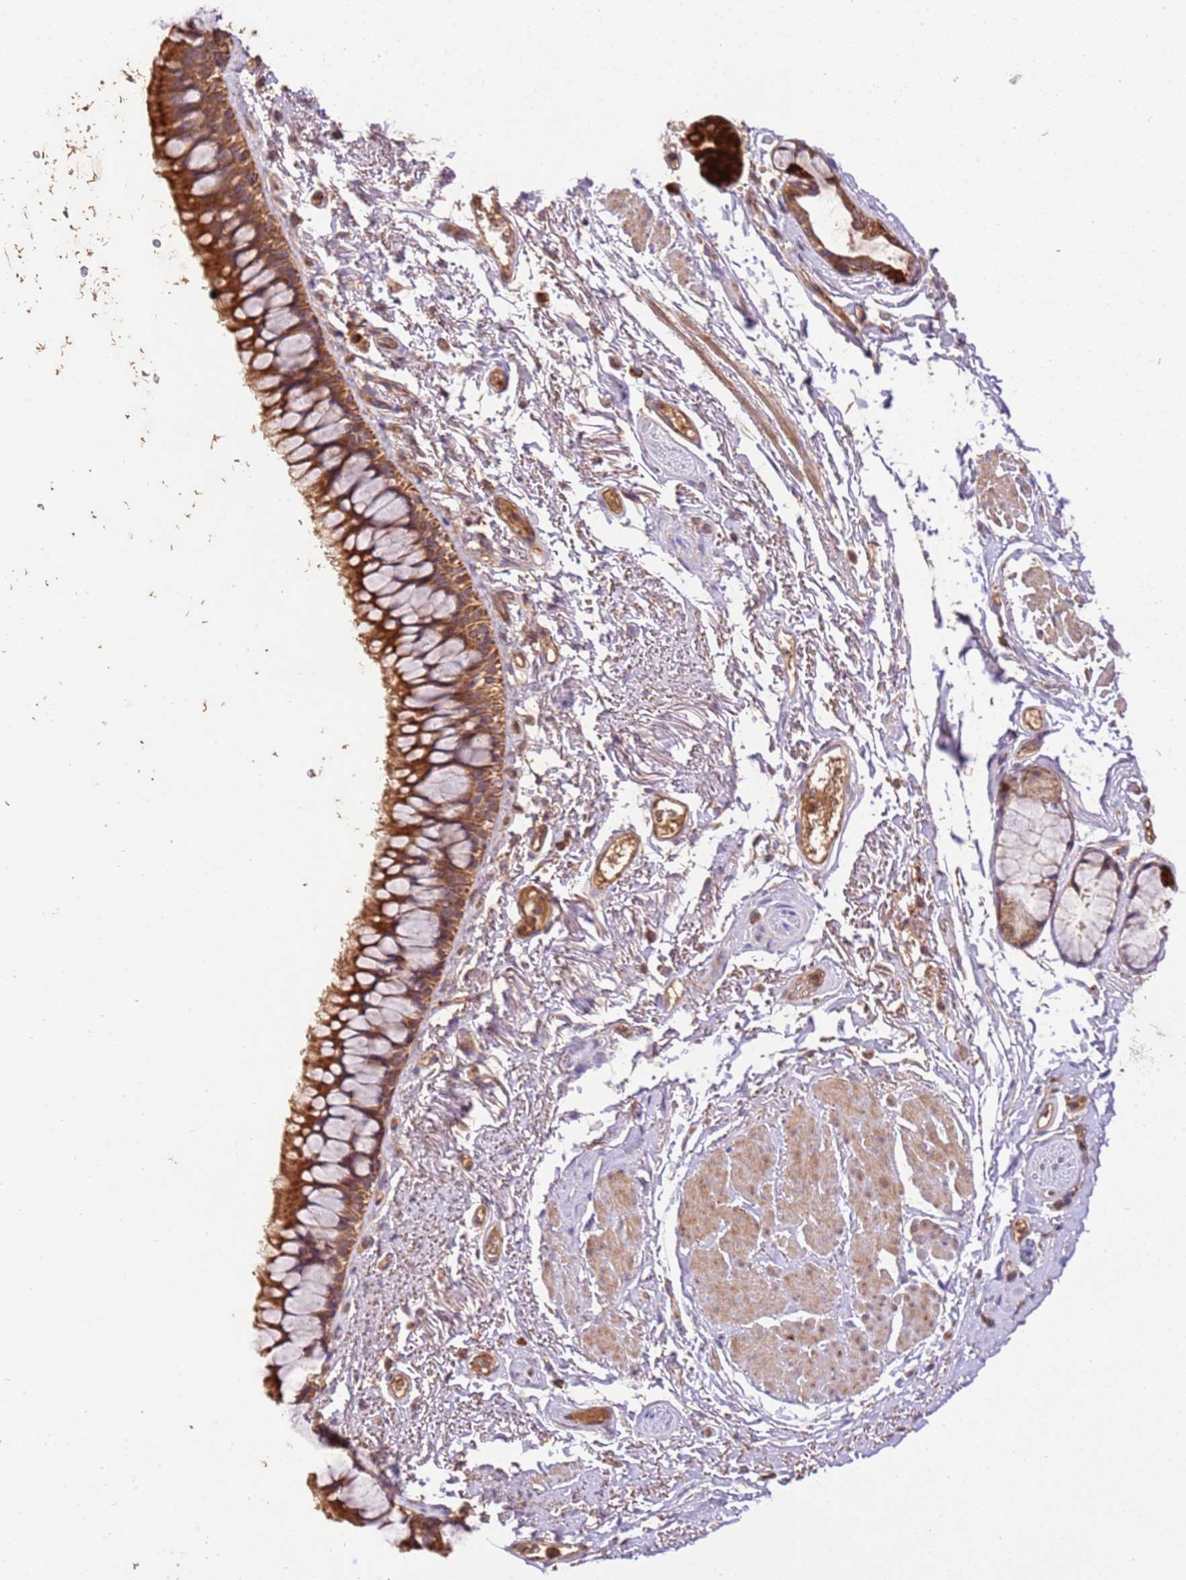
{"staining": {"intensity": "strong", "quantity": ">75%", "location": "cytoplasmic/membranous"}, "tissue": "bronchus", "cell_type": "Respiratory epithelial cells", "image_type": "normal", "snomed": [{"axis": "morphology", "description": "Normal tissue, NOS"}, {"axis": "topography", "description": "Cartilage tissue"}, {"axis": "topography", "description": "Bronchus"}], "caption": "IHC image of unremarkable bronchus stained for a protein (brown), which displays high levels of strong cytoplasmic/membranous staining in about >75% of respiratory epithelial cells.", "gene": "LRRC28", "patient": {"sex": "female", "age": 73}}